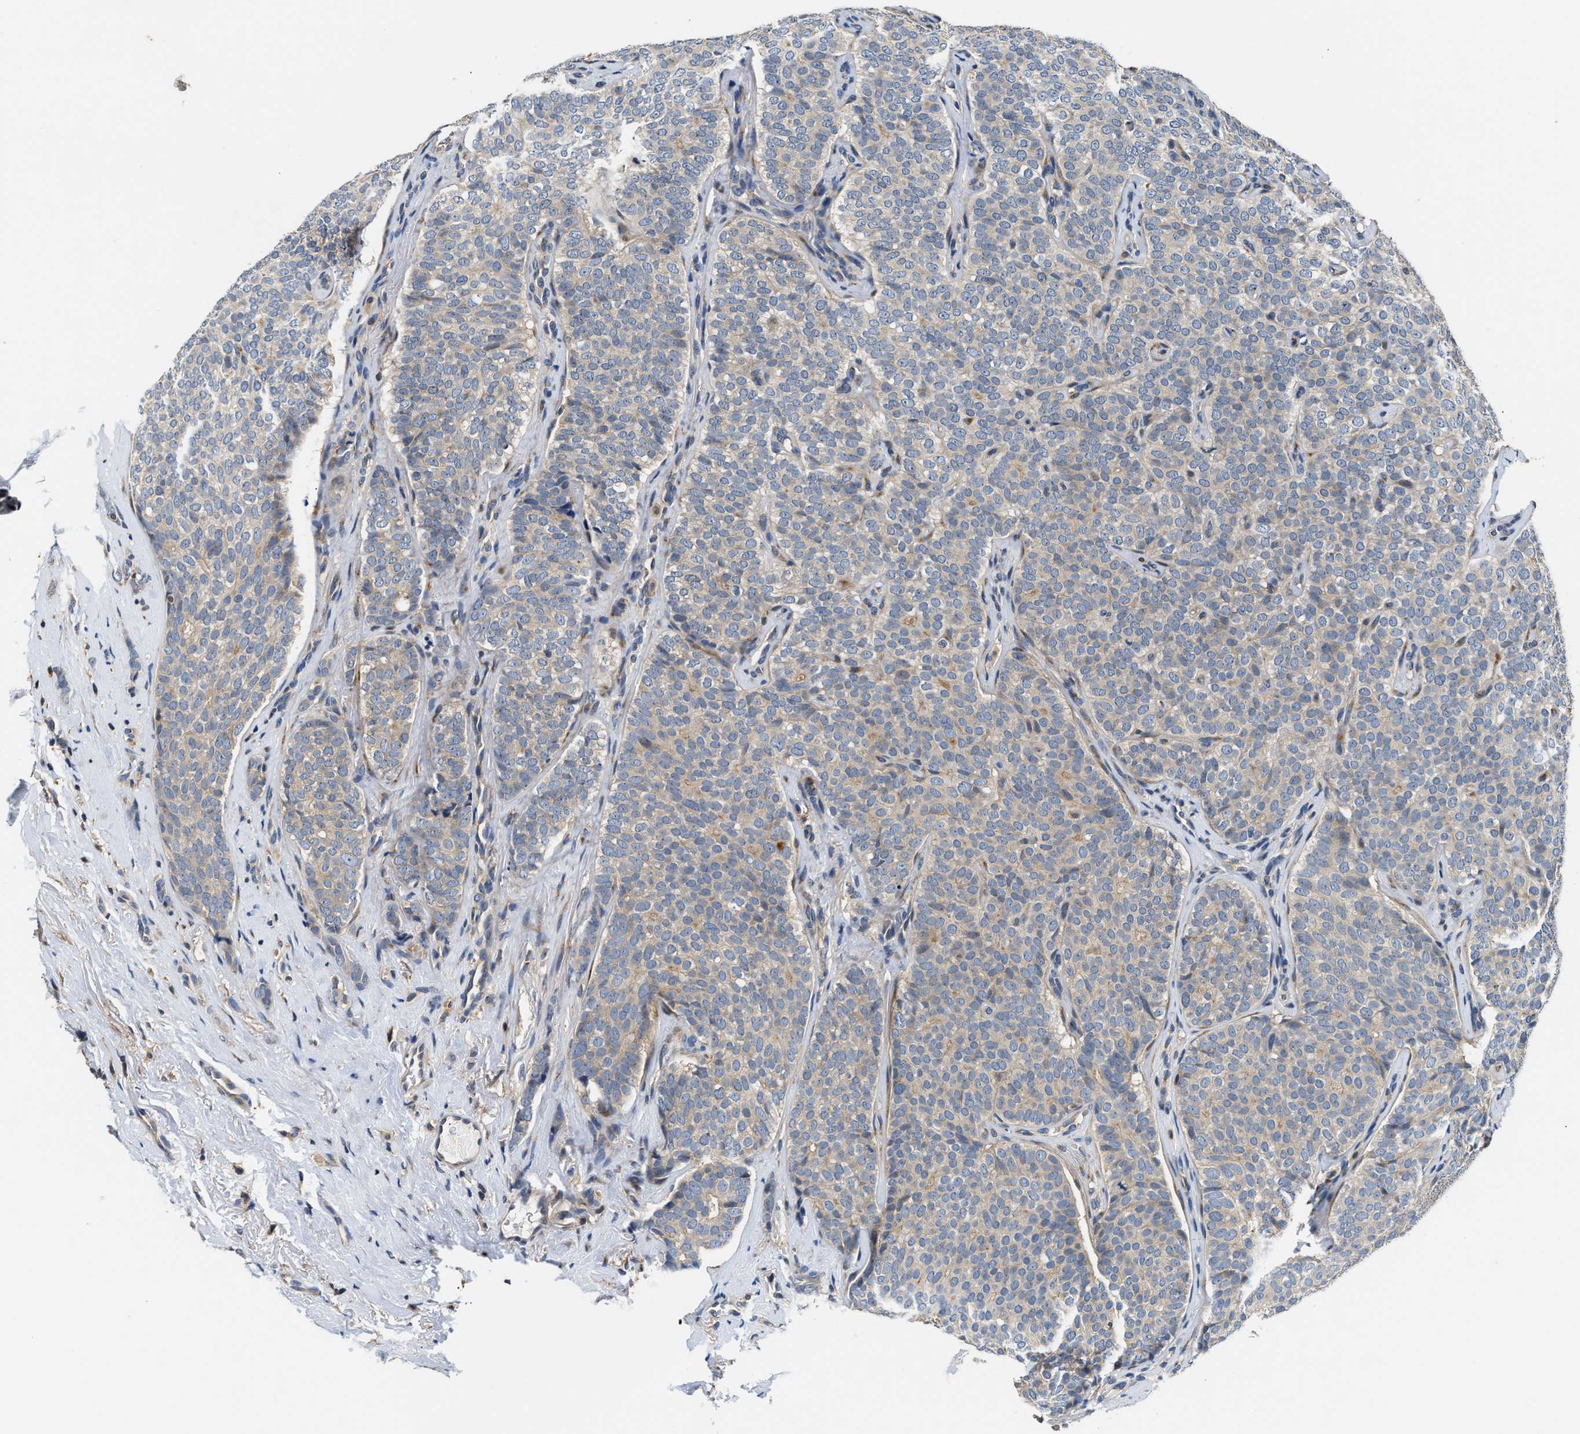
{"staining": {"intensity": "weak", "quantity": "<25%", "location": "cytoplasmic/membranous"}, "tissue": "breast cancer", "cell_type": "Tumor cells", "image_type": "cancer", "snomed": [{"axis": "morphology", "description": "Lobular carcinoma"}, {"axis": "topography", "description": "Skin"}, {"axis": "topography", "description": "Breast"}], "caption": "Tumor cells are negative for brown protein staining in lobular carcinoma (breast).", "gene": "CHUK", "patient": {"sex": "female", "age": 46}}